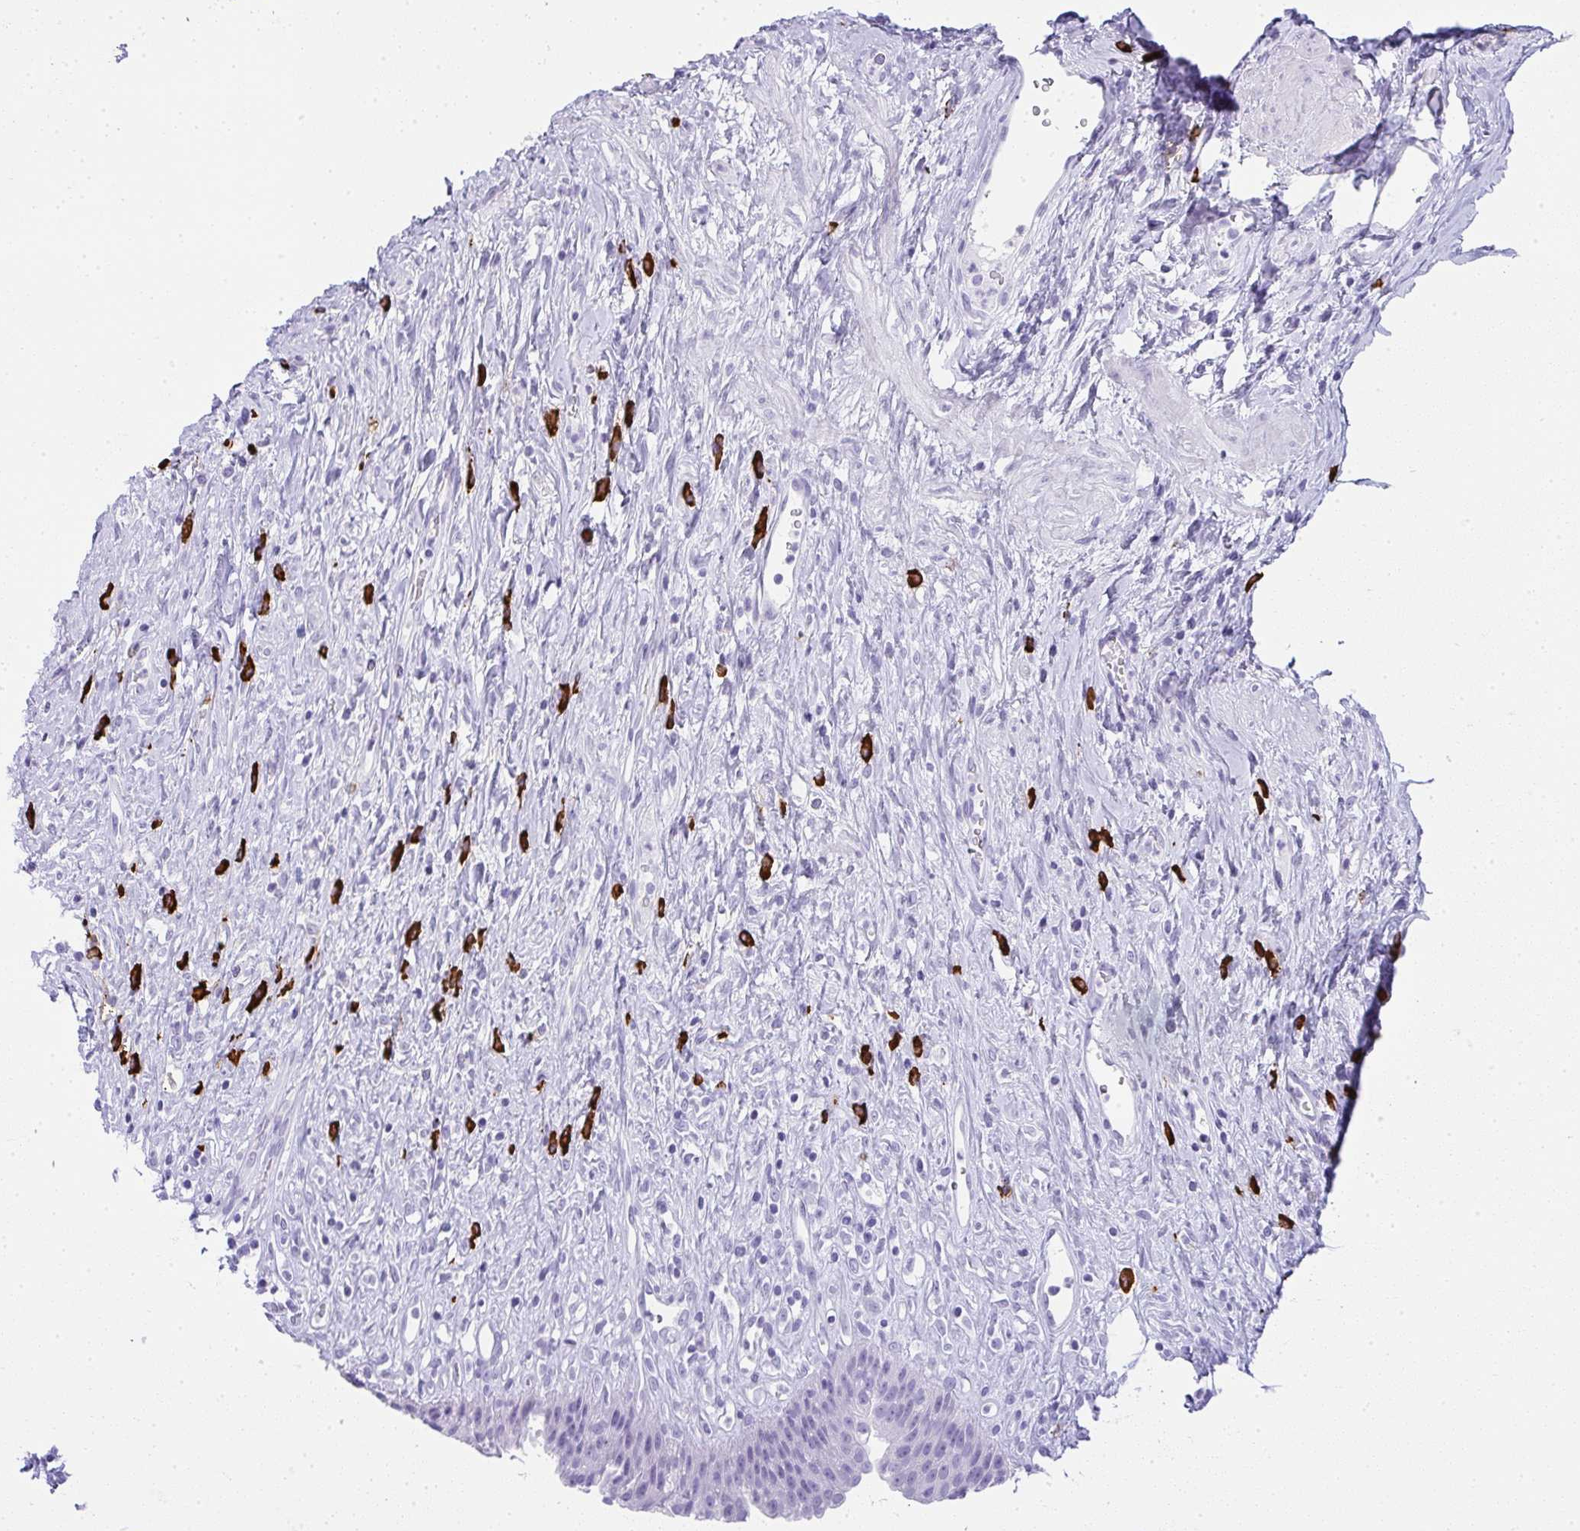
{"staining": {"intensity": "negative", "quantity": "none", "location": "none"}, "tissue": "urinary bladder", "cell_type": "Urothelial cells", "image_type": "normal", "snomed": [{"axis": "morphology", "description": "Normal tissue, NOS"}, {"axis": "topography", "description": "Urinary bladder"}], "caption": "Urinary bladder was stained to show a protein in brown. There is no significant positivity in urothelial cells. The staining was performed using DAB to visualize the protein expression in brown, while the nuclei were stained in blue with hematoxylin (Magnification: 20x).", "gene": "CDADC1", "patient": {"sex": "female", "age": 56}}